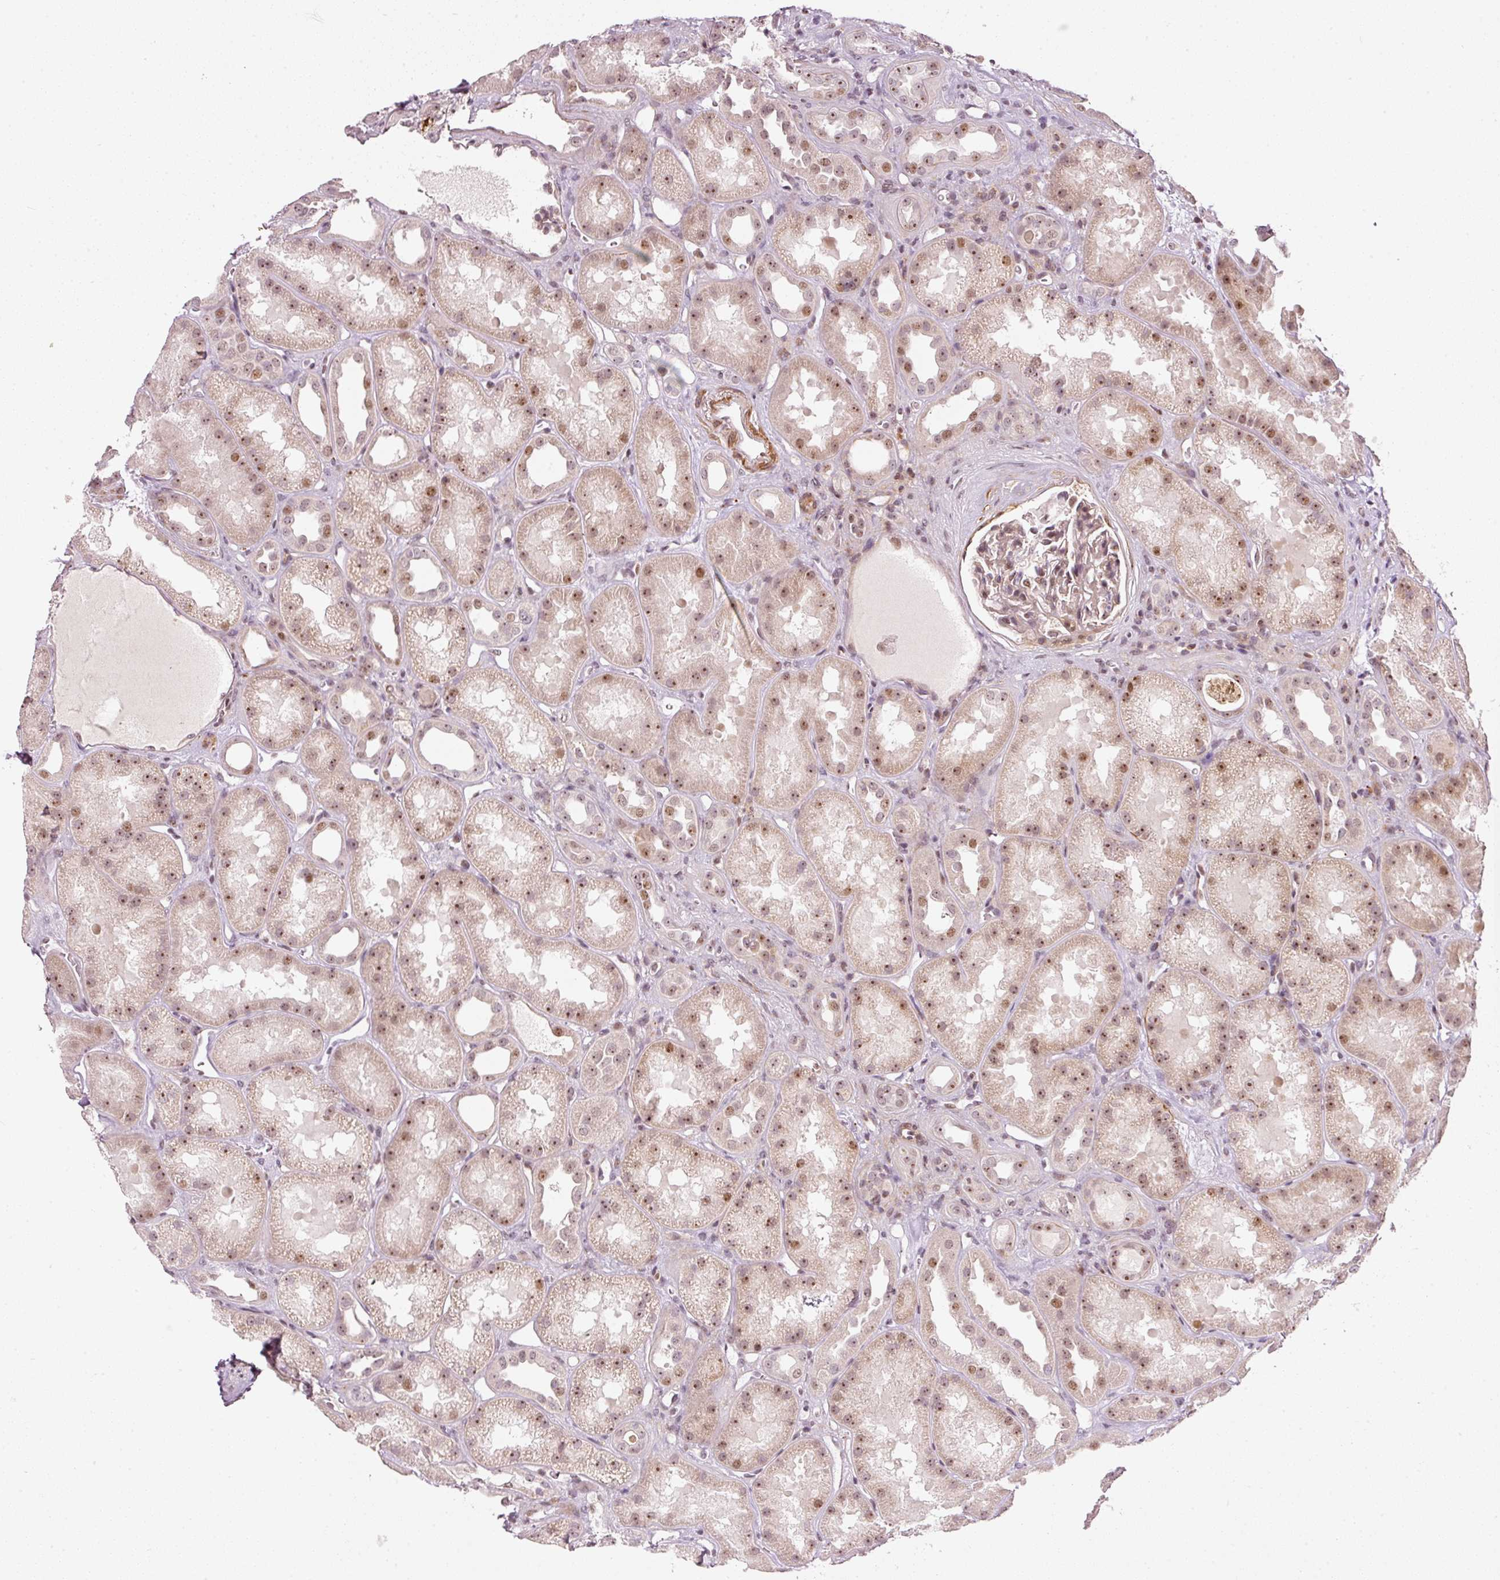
{"staining": {"intensity": "weak", "quantity": "25%-75%", "location": "nuclear"}, "tissue": "kidney", "cell_type": "Cells in glomeruli", "image_type": "normal", "snomed": [{"axis": "morphology", "description": "Normal tissue, NOS"}, {"axis": "topography", "description": "Kidney"}], "caption": "This is an image of IHC staining of normal kidney, which shows weak staining in the nuclear of cells in glomeruli.", "gene": "MXRA8", "patient": {"sex": "male", "age": 61}}